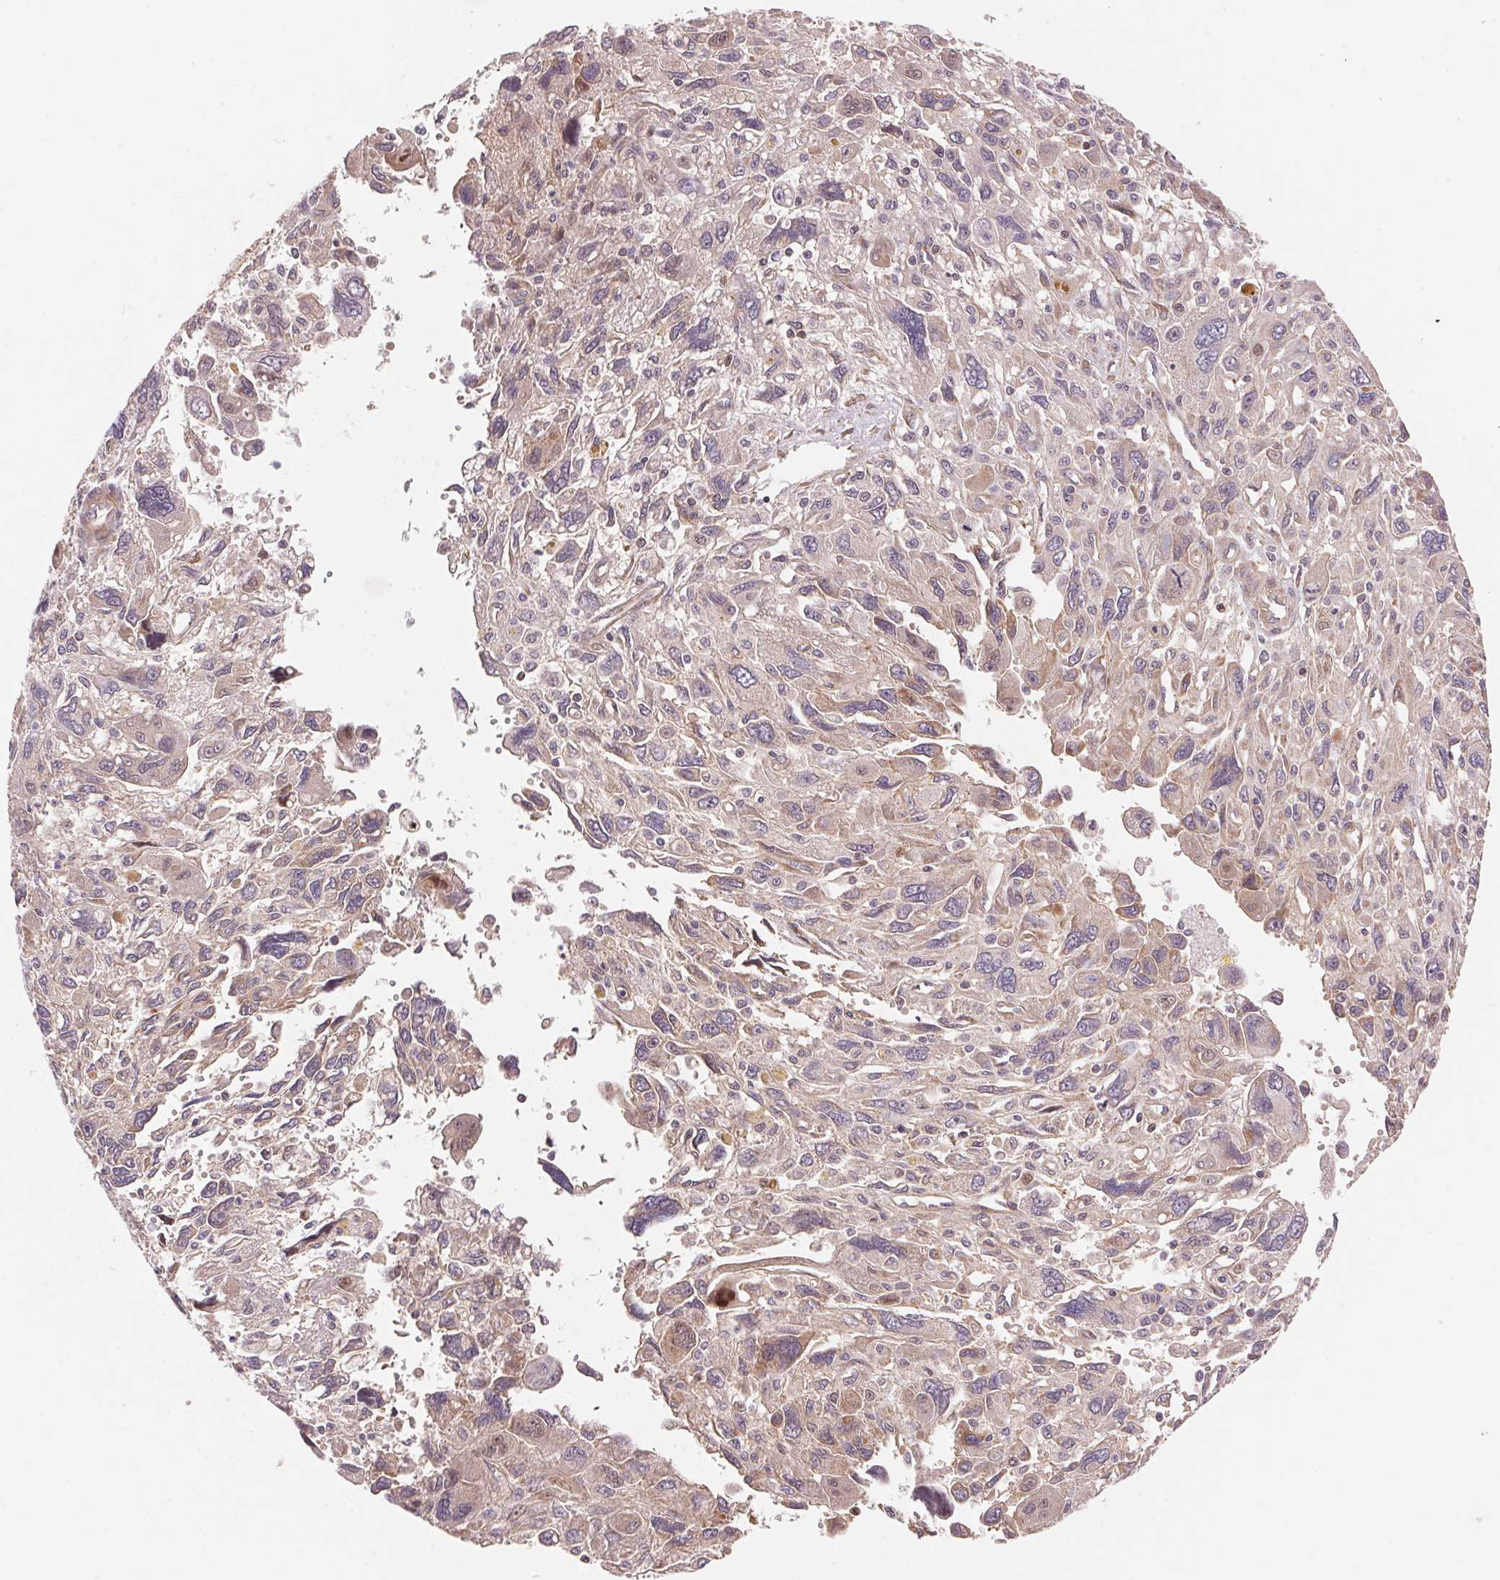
{"staining": {"intensity": "weak", "quantity": "<25%", "location": "cytoplasmic/membranous"}, "tissue": "pancreatic cancer", "cell_type": "Tumor cells", "image_type": "cancer", "snomed": [{"axis": "morphology", "description": "Adenocarcinoma, NOS"}, {"axis": "topography", "description": "Pancreas"}], "caption": "This is a image of IHC staining of adenocarcinoma (pancreatic), which shows no staining in tumor cells.", "gene": "TNIP2", "patient": {"sex": "female", "age": 47}}